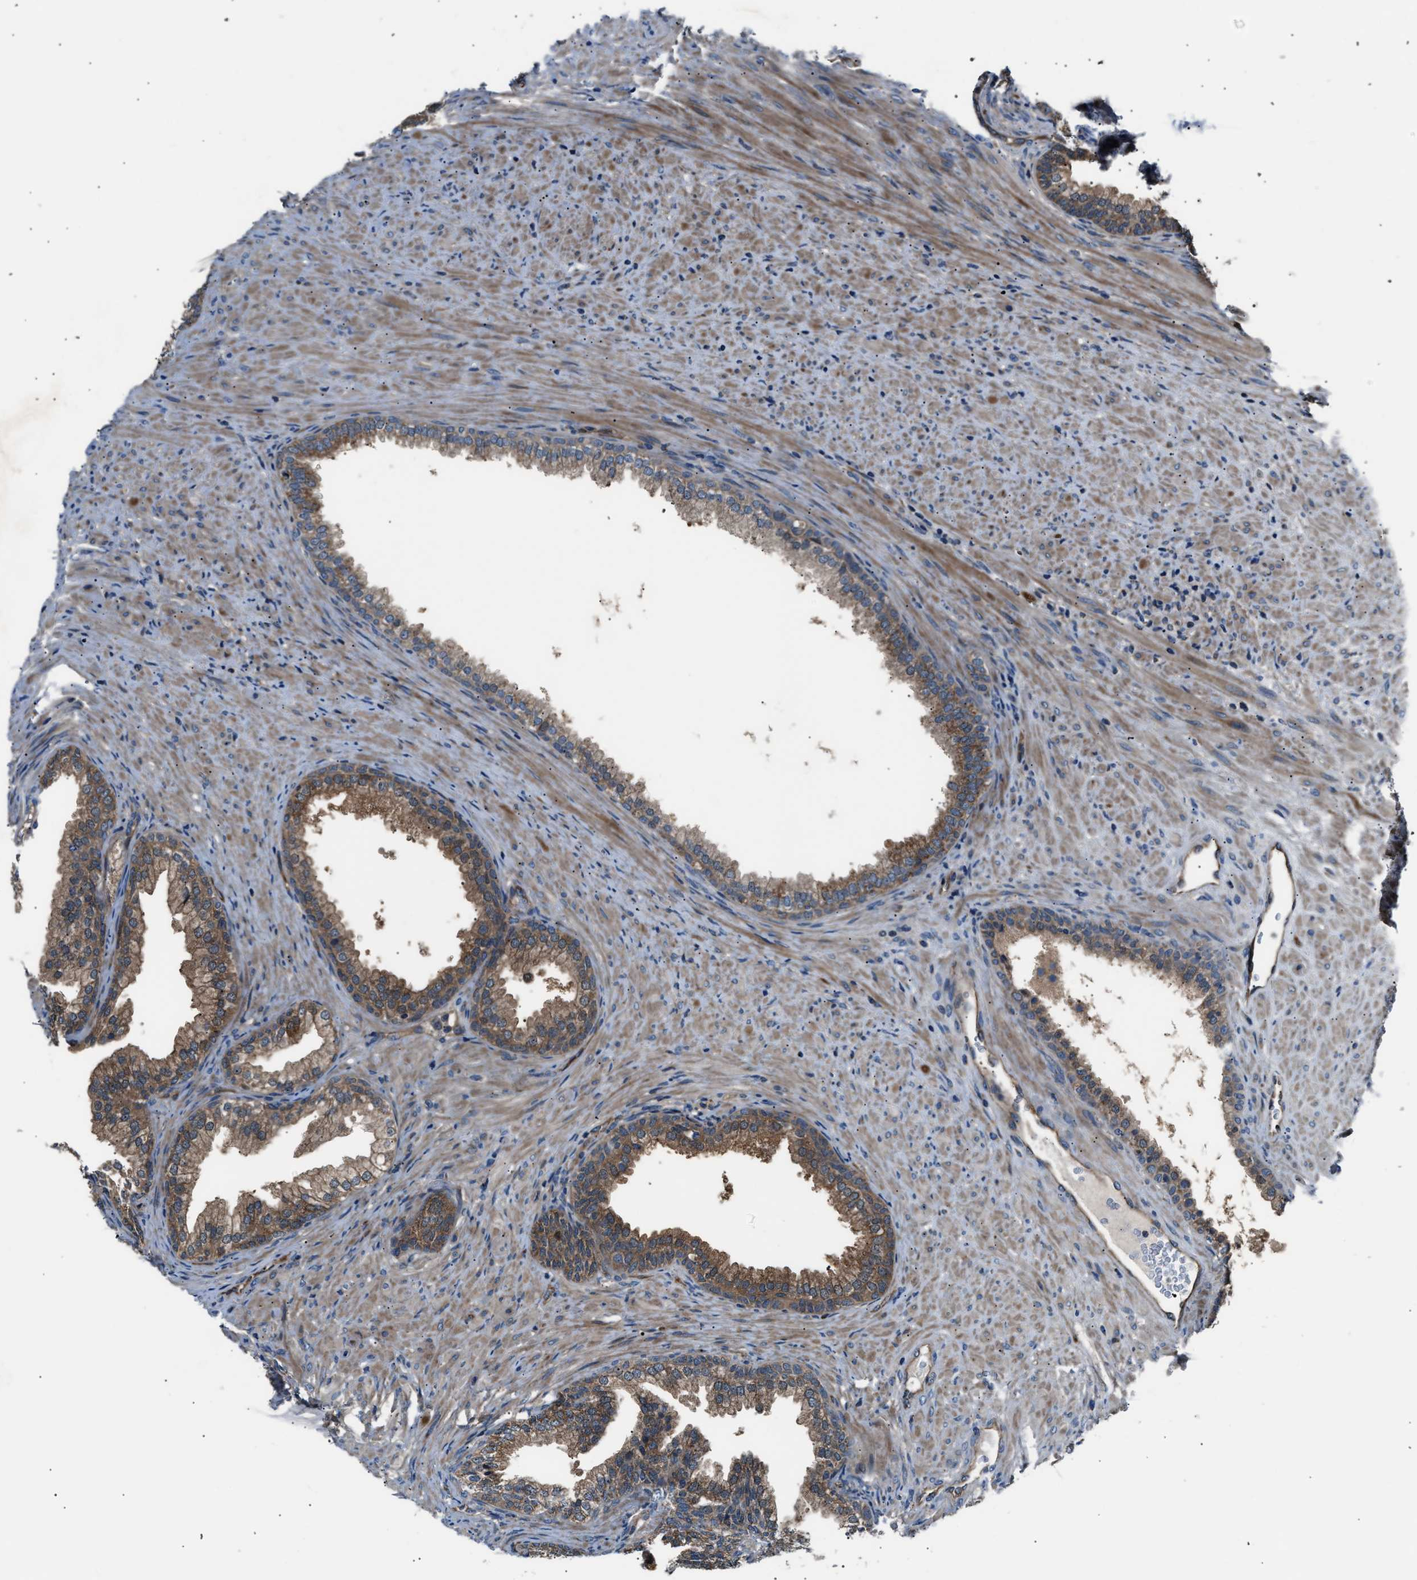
{"staining": {"intensity": "moderate", "quantity": ">75%", "location": "cytoplasmic/membranous"}, "tissue": "prostate", "cell_type": "Glandular cells", "image_type": "normal", "snomed": [{"axis": "morphology", "description": "Normal tissue, NOS"}, {"axis": "topography", "description": "Prostate"}], "caption": "IHC (DAB) staining of benign human prostate demonstrates moderate cytoplasmic/membranous protein positivity in about >75% of glandular cells.", "gene": "ENSG00000281039", "patient": {"sex": "male", "age": 76}}